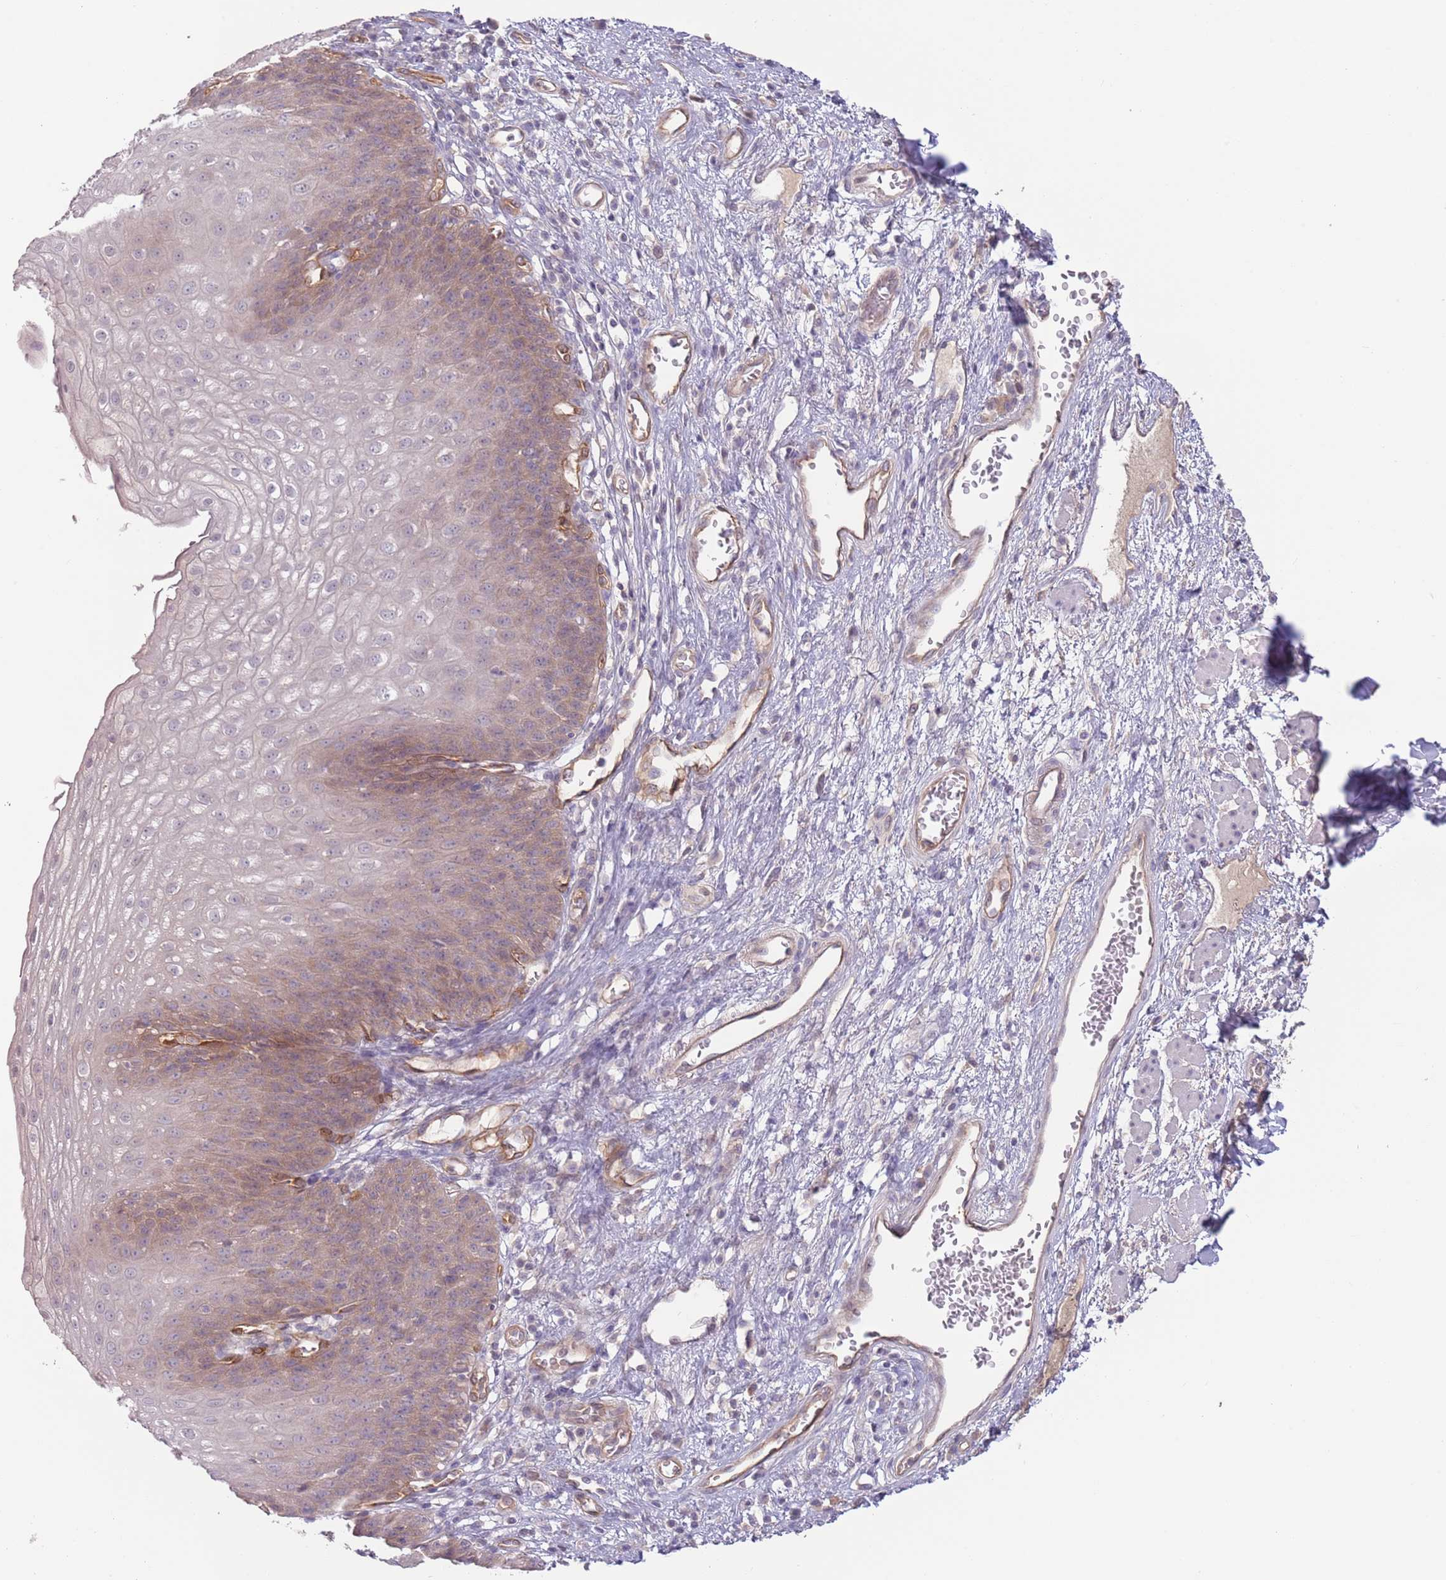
{"staining": {"intensity": "weak", "quantity": "<25%", "location": "cytoplasmic/membranous"}, "tissue": "esophagus", "cell_type": "Squamous epithelial cells", "image_type": "normal", "snomed": [{"axis": "morphology", "description": "Normal tissue, NOS"}, {"axis": "topography", "description": "Esophagus"}], "caption": "Esophagus stained for a protein using immunohistochemistry (IHC) demonstrates no positivity squamous epithelial cells.", "gene": "SAV1", "patient": {"sex": "male", "age": 71}}